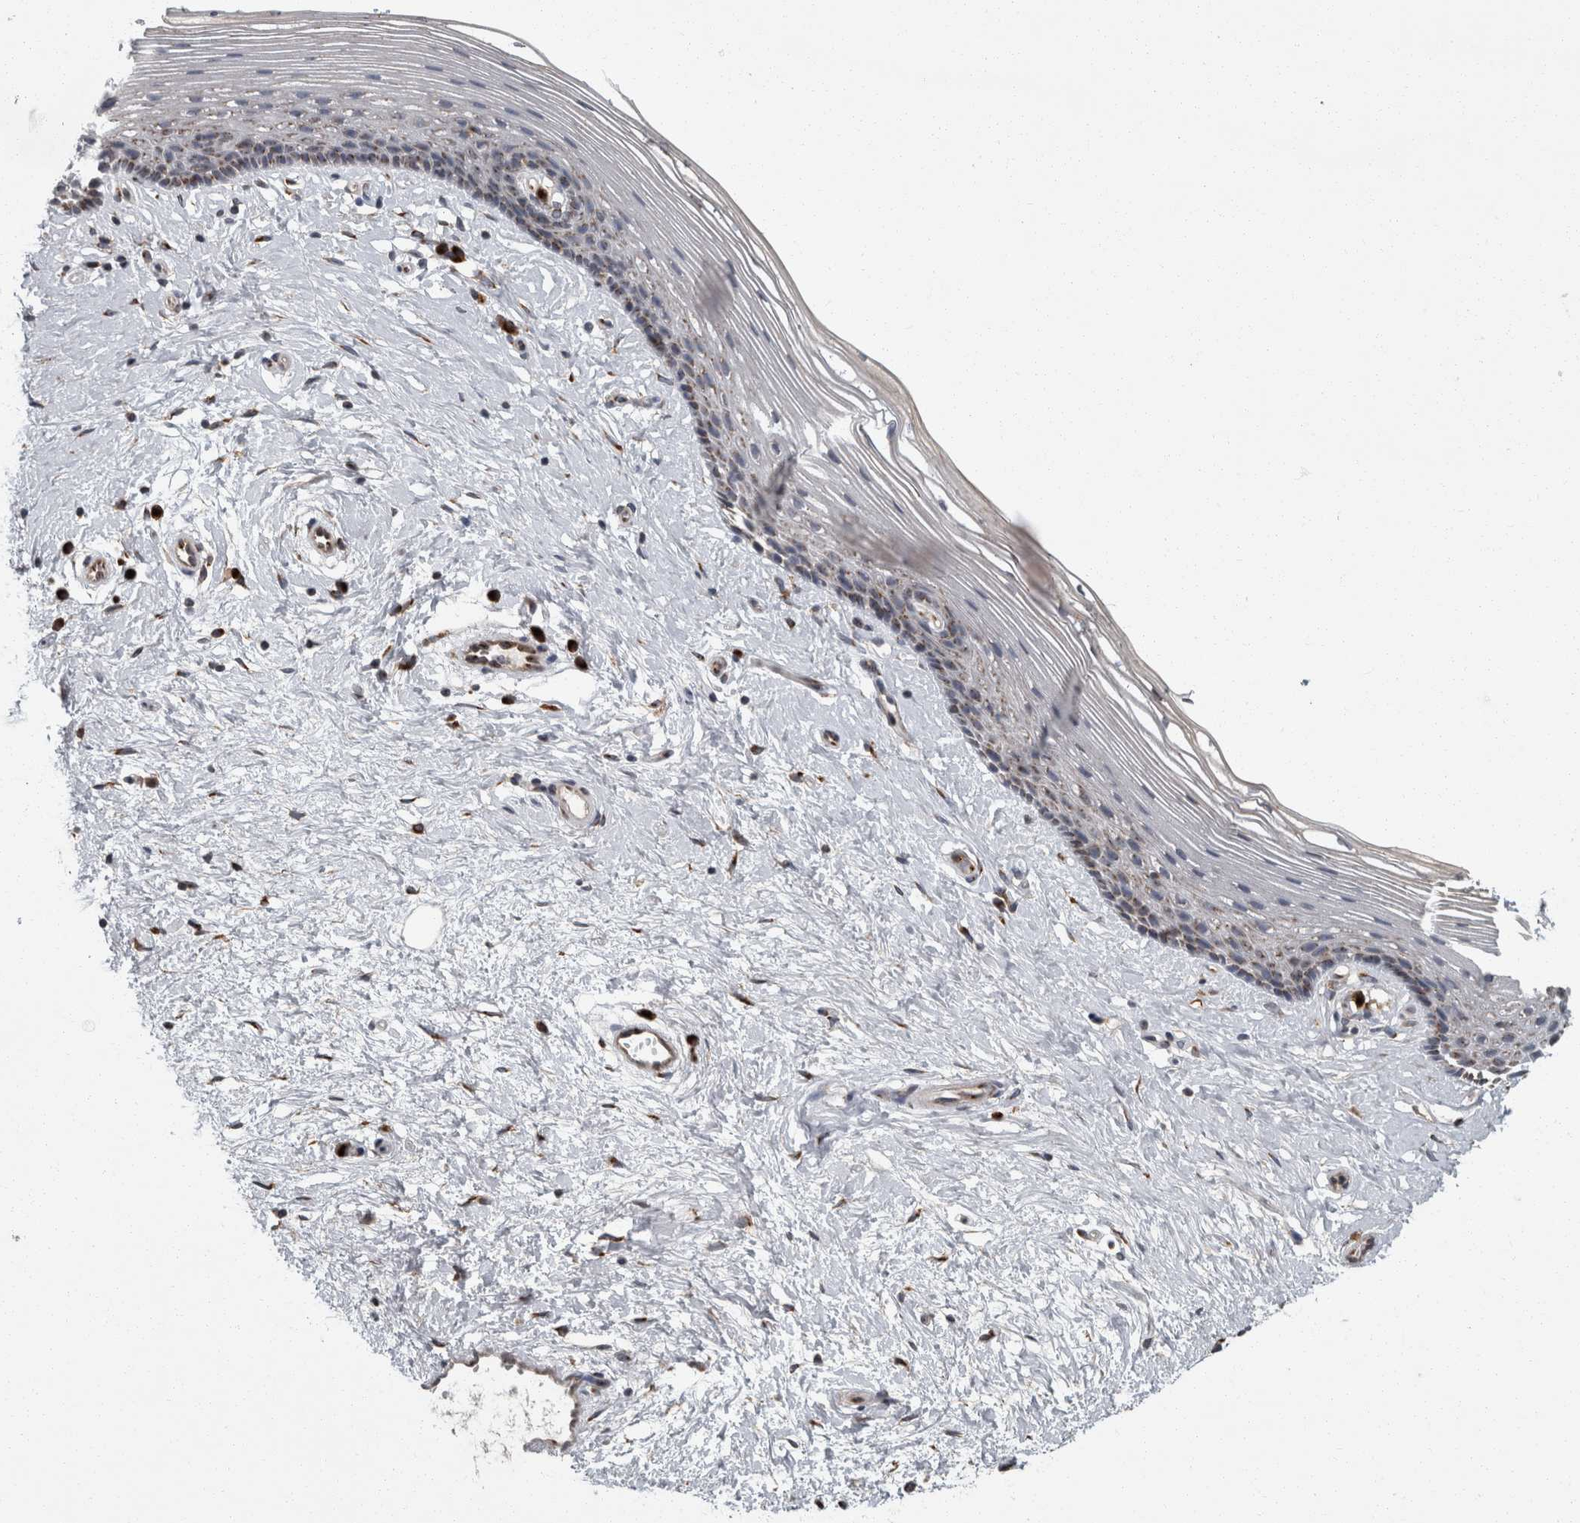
{"staining": {"intensity": "moderate", "quantity": "<25%", "location": "cytoplasmic/membranous"}, "tissue": "vagina", "cell_type": "Squamous epithelial cells", "image_type": "normal", "snomed": [{"axis": "morphology", "description": "Normal tissue, NOS"}, {"axis": "topography", "description": "Vagina"}], "caption": "High-magnification brightfield microscopy of unremarkable vagina stained with DAB (brown) and counterstained with hematoxylin (blue). squamous epithelial cells exhibit moderate cytoplasmic/membranous expression is identified in approximately<25% of cells.", "gene": "LMAN2L", "patient": {"sex": "female", "age": 46}}